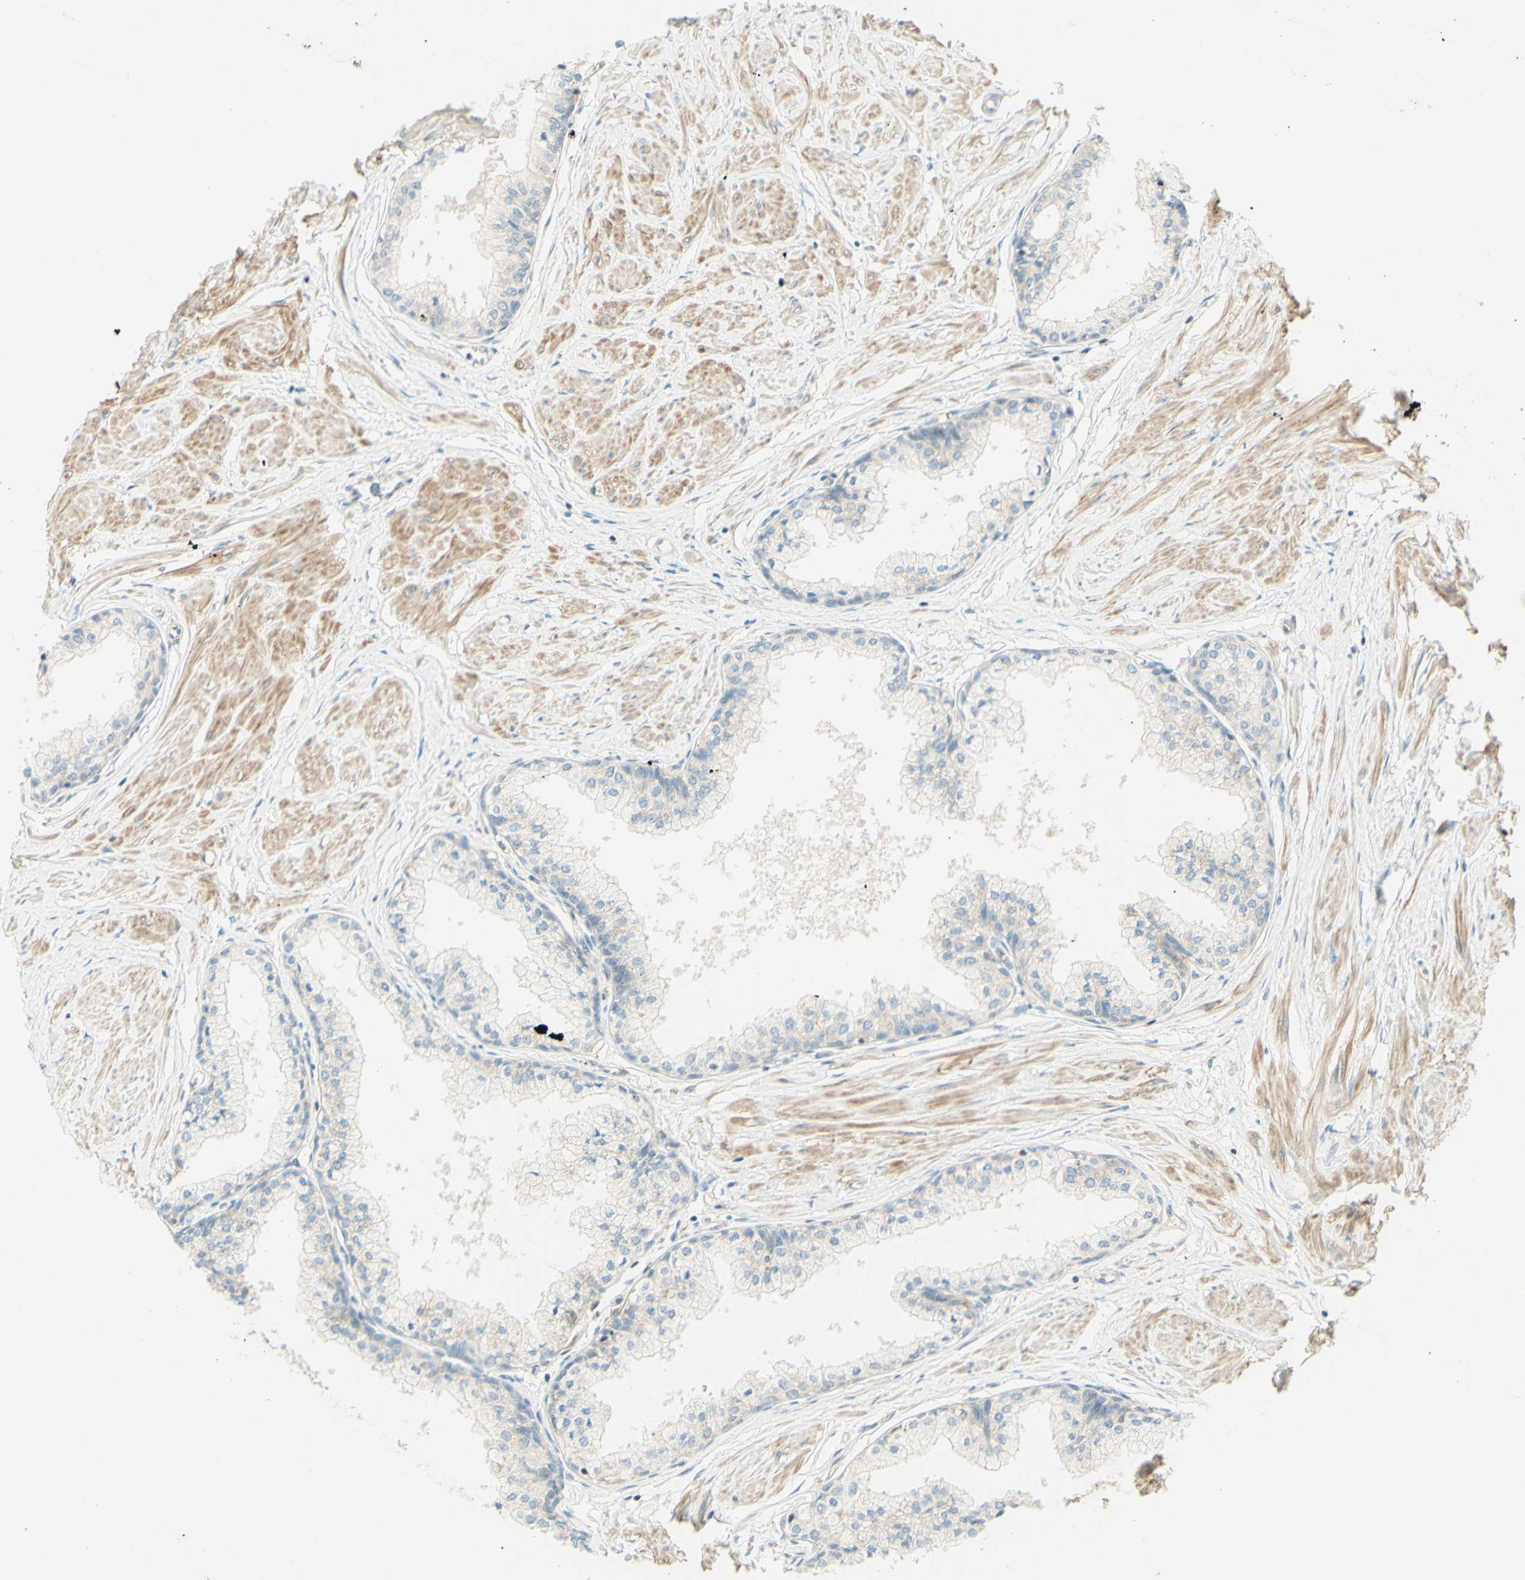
{"staining": {"intensity": "weak", "quantity": "25%-75%", "location": "cytoplasmic/membranous"}, "tissue": "prostate", "cell_type": "Glandular cells", "image_type": "normal", "snomed": [{"axis": "morphology", "description": "Normal tissue, NOS"}, {"axis": "topography", "description": "Prostate"}, {"axis": "topography", "description": "Seminal veicle"}], "caption": "Immunohistochemical staining of benign human prostate reveals weak cytoplasmic/membranous protein staining in approximately 25%-75% of glandular cells.", "gene": "PROM1", "patient": {"sex": "male", "age": 60}}